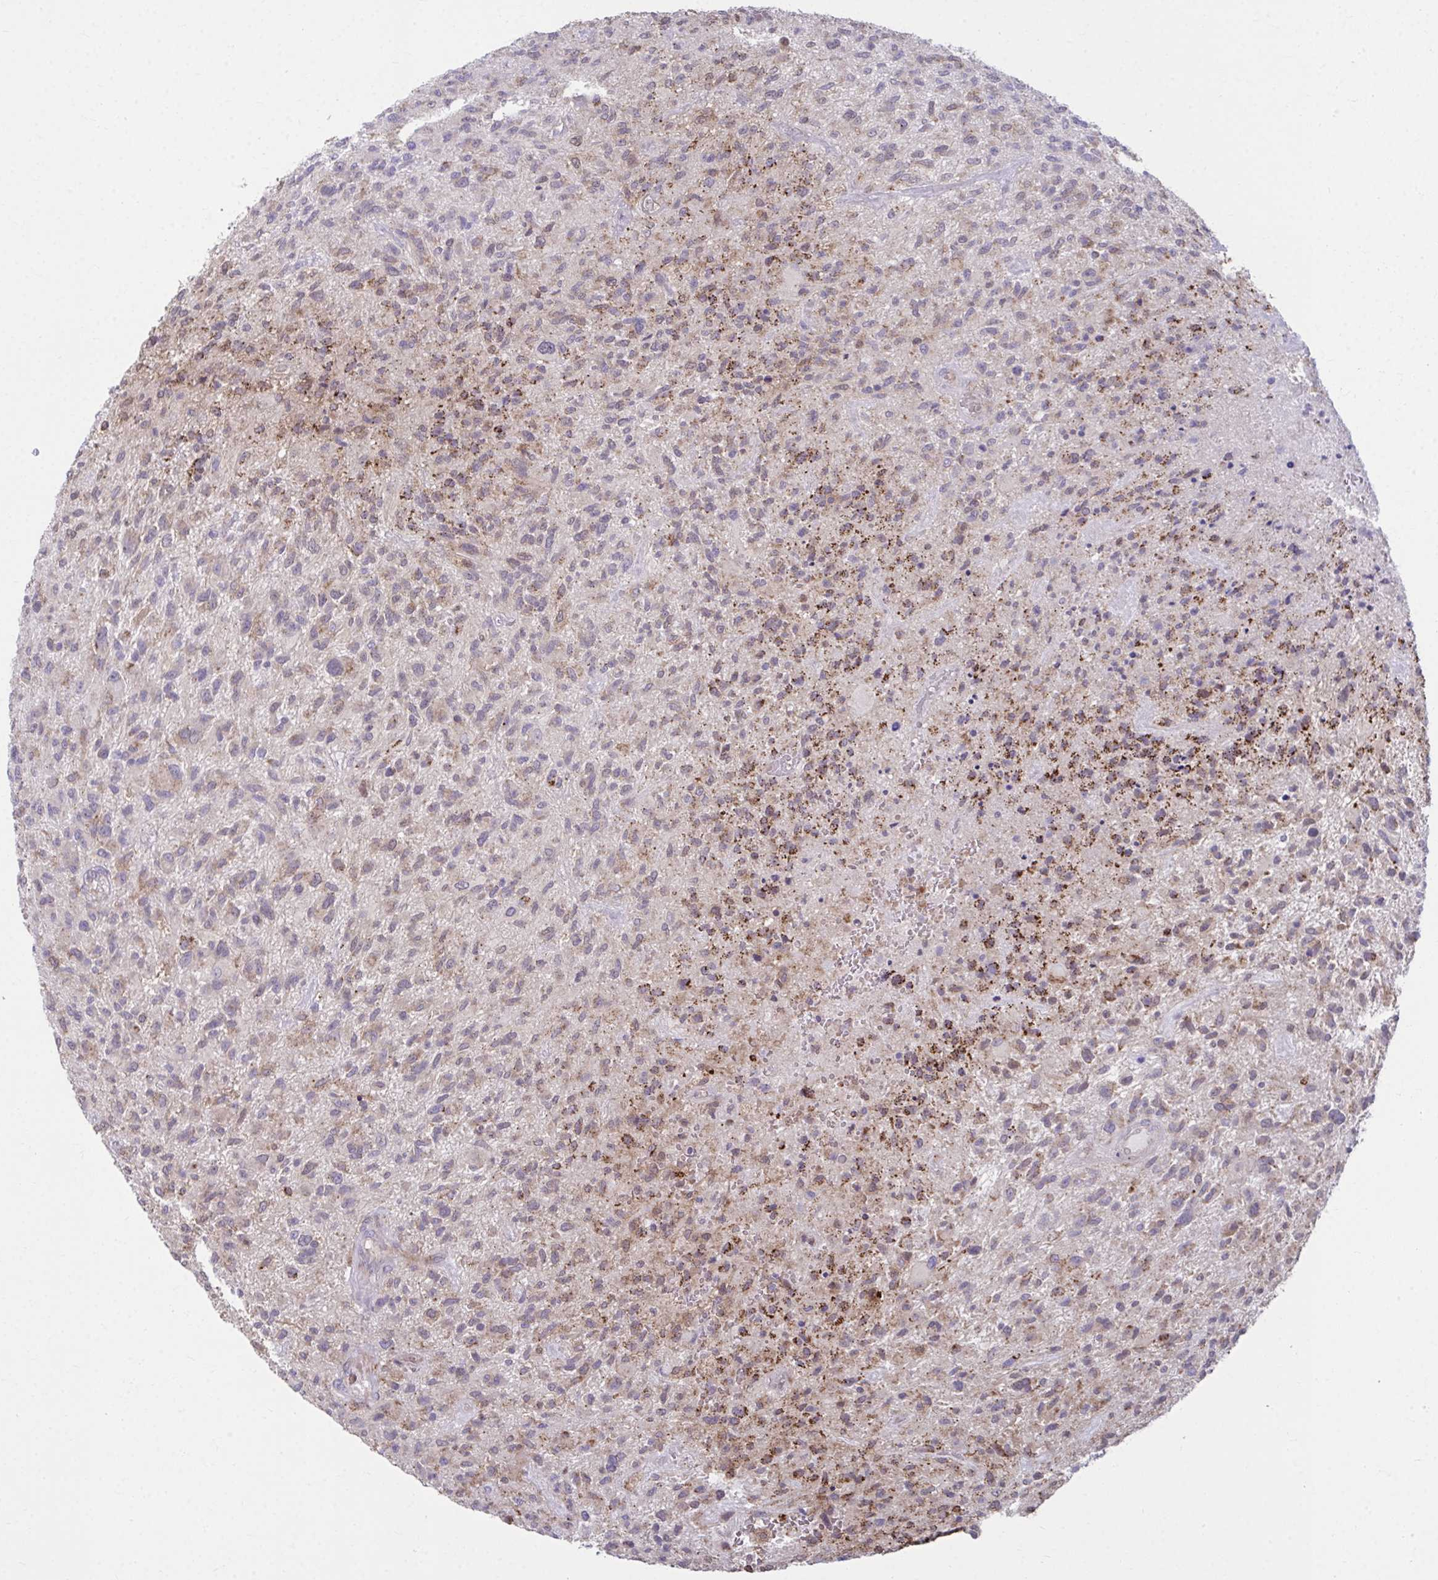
{"staining": {"intensity": "moderate", "quantity": "25%-75%", "location": "cytoplasmic/membranous"}, "tissue": "glioma", "cell_type": "Tumor cells", "image_type": "cancer", "snomed": [{"axis": "morphology", "description": "Glioma, malignant, High grade"}, {"axis": "topography", "description": "Brain"}], "caption": "Moderate cytoplasmic/membranous staining for a protein is identified in approximately 25%-75% of tumor cells of glioma using immunohistochemistry.", "gene": "C16orf54", "patient": {"sex": "male", "age": 47}}